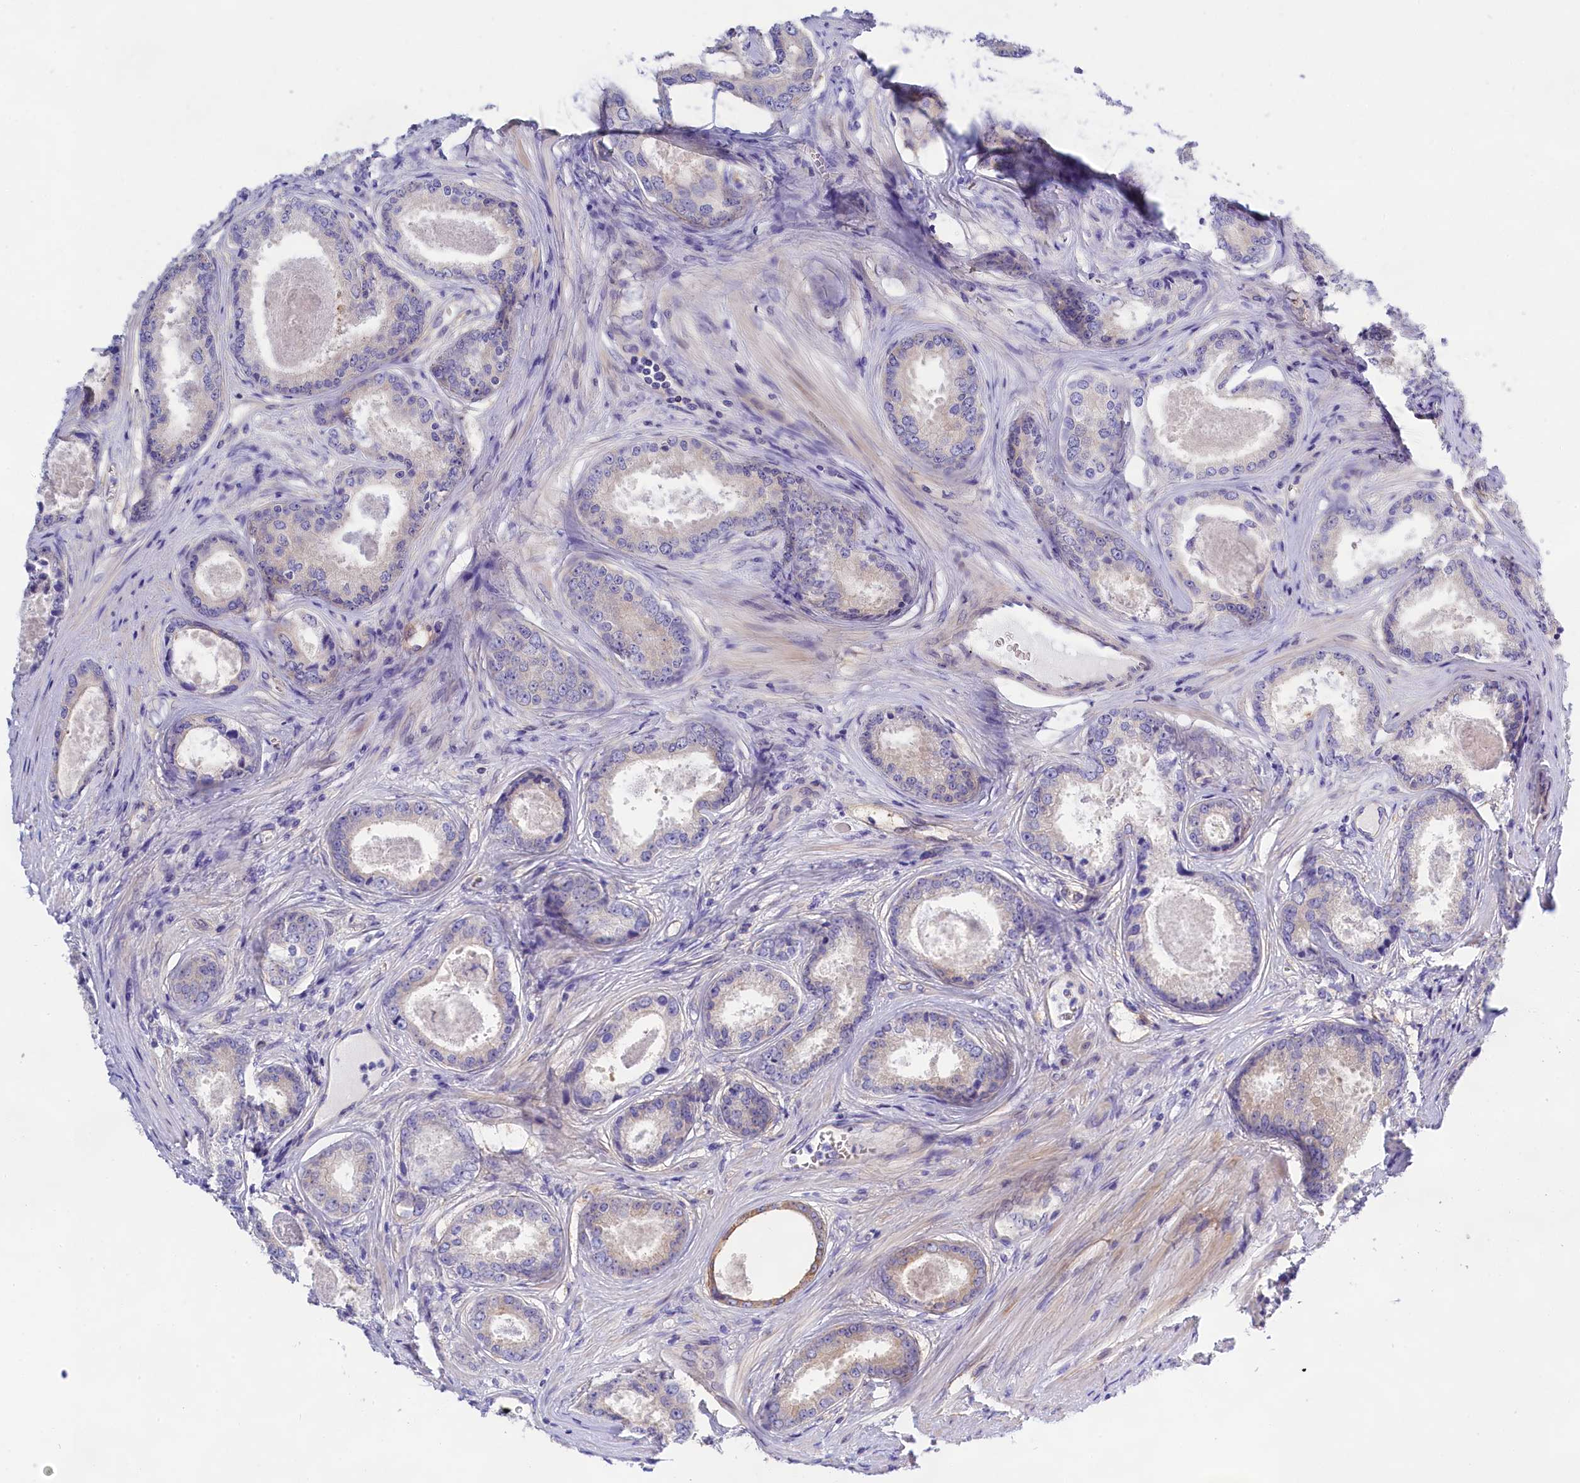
{"staining": {"intensity": "negative", "quantity": "none", "location": "none"}, "tissue": "prostate cancer", "cell_type": "Tumor cells", "image_type": "cancer", "snomed": [{"axis": "morphology", "description": "Adenocarcinoma, Low grade"}, {"axis": "topography", "description": "Prostate"}], "caption": "A high-resolution image shows IHC staining of prostate cancer (low-grade adenocarcinoma), which exhibits no significant staining in tumor cells.", "gene": "PPP1R13L", "patient": {"sex": "male", "age": 68}}